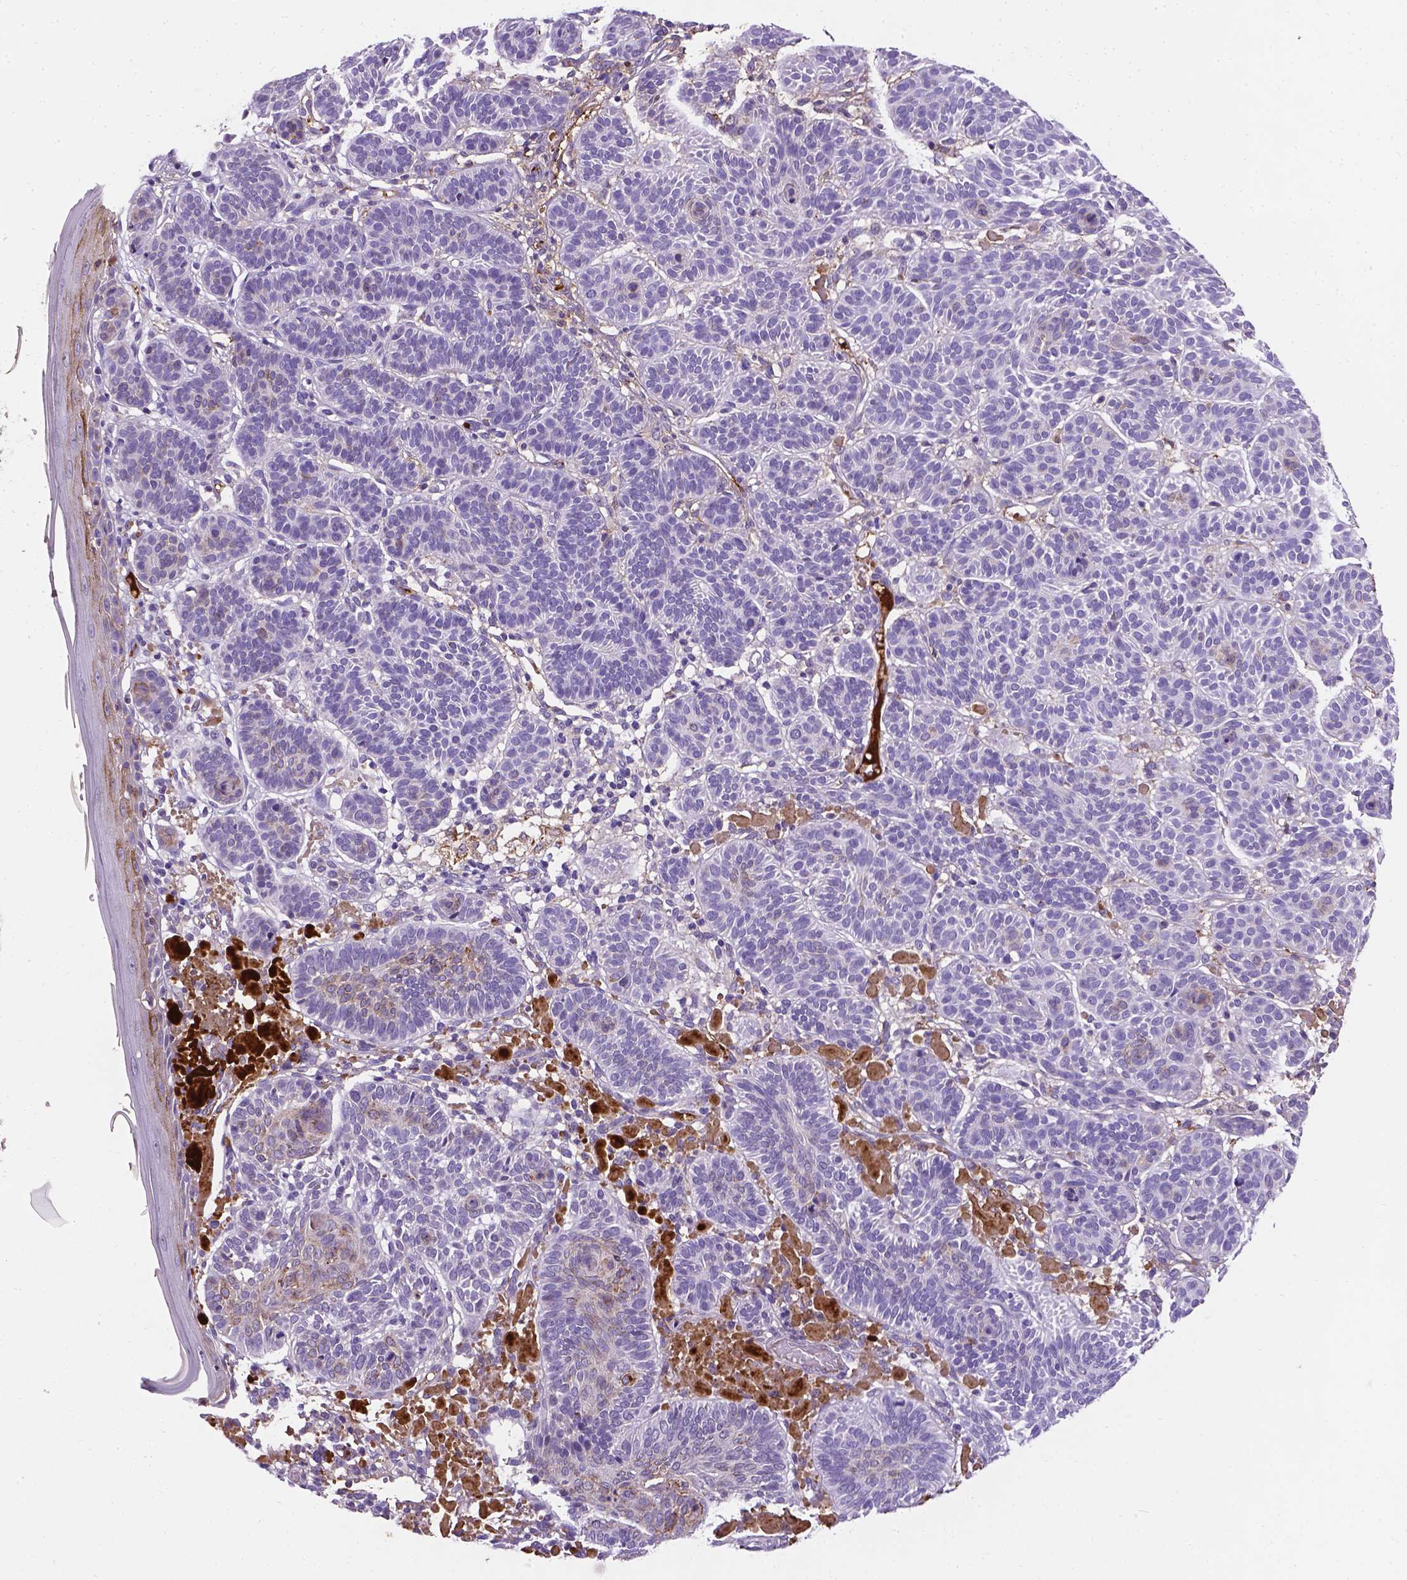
{"staining": {"intensity": "negative", "quantity": "none", "location": "none"}, "tissue": "skin cancer", "cell_type": "Tumor cells", "image_type": "cancer", "snomed": [{"axis": "morphology", "description": "Basal cell carcinoma"}, {"axis": "topography", "description": "Skin"}], "caption": "High power microscopy image of an immunohistochemistry (IHC) photomicrograph of skin cancer, revealing no significant expression in tumor cells.", "gene": "APOE", "patient": {"sex": "male", "age": 85}}